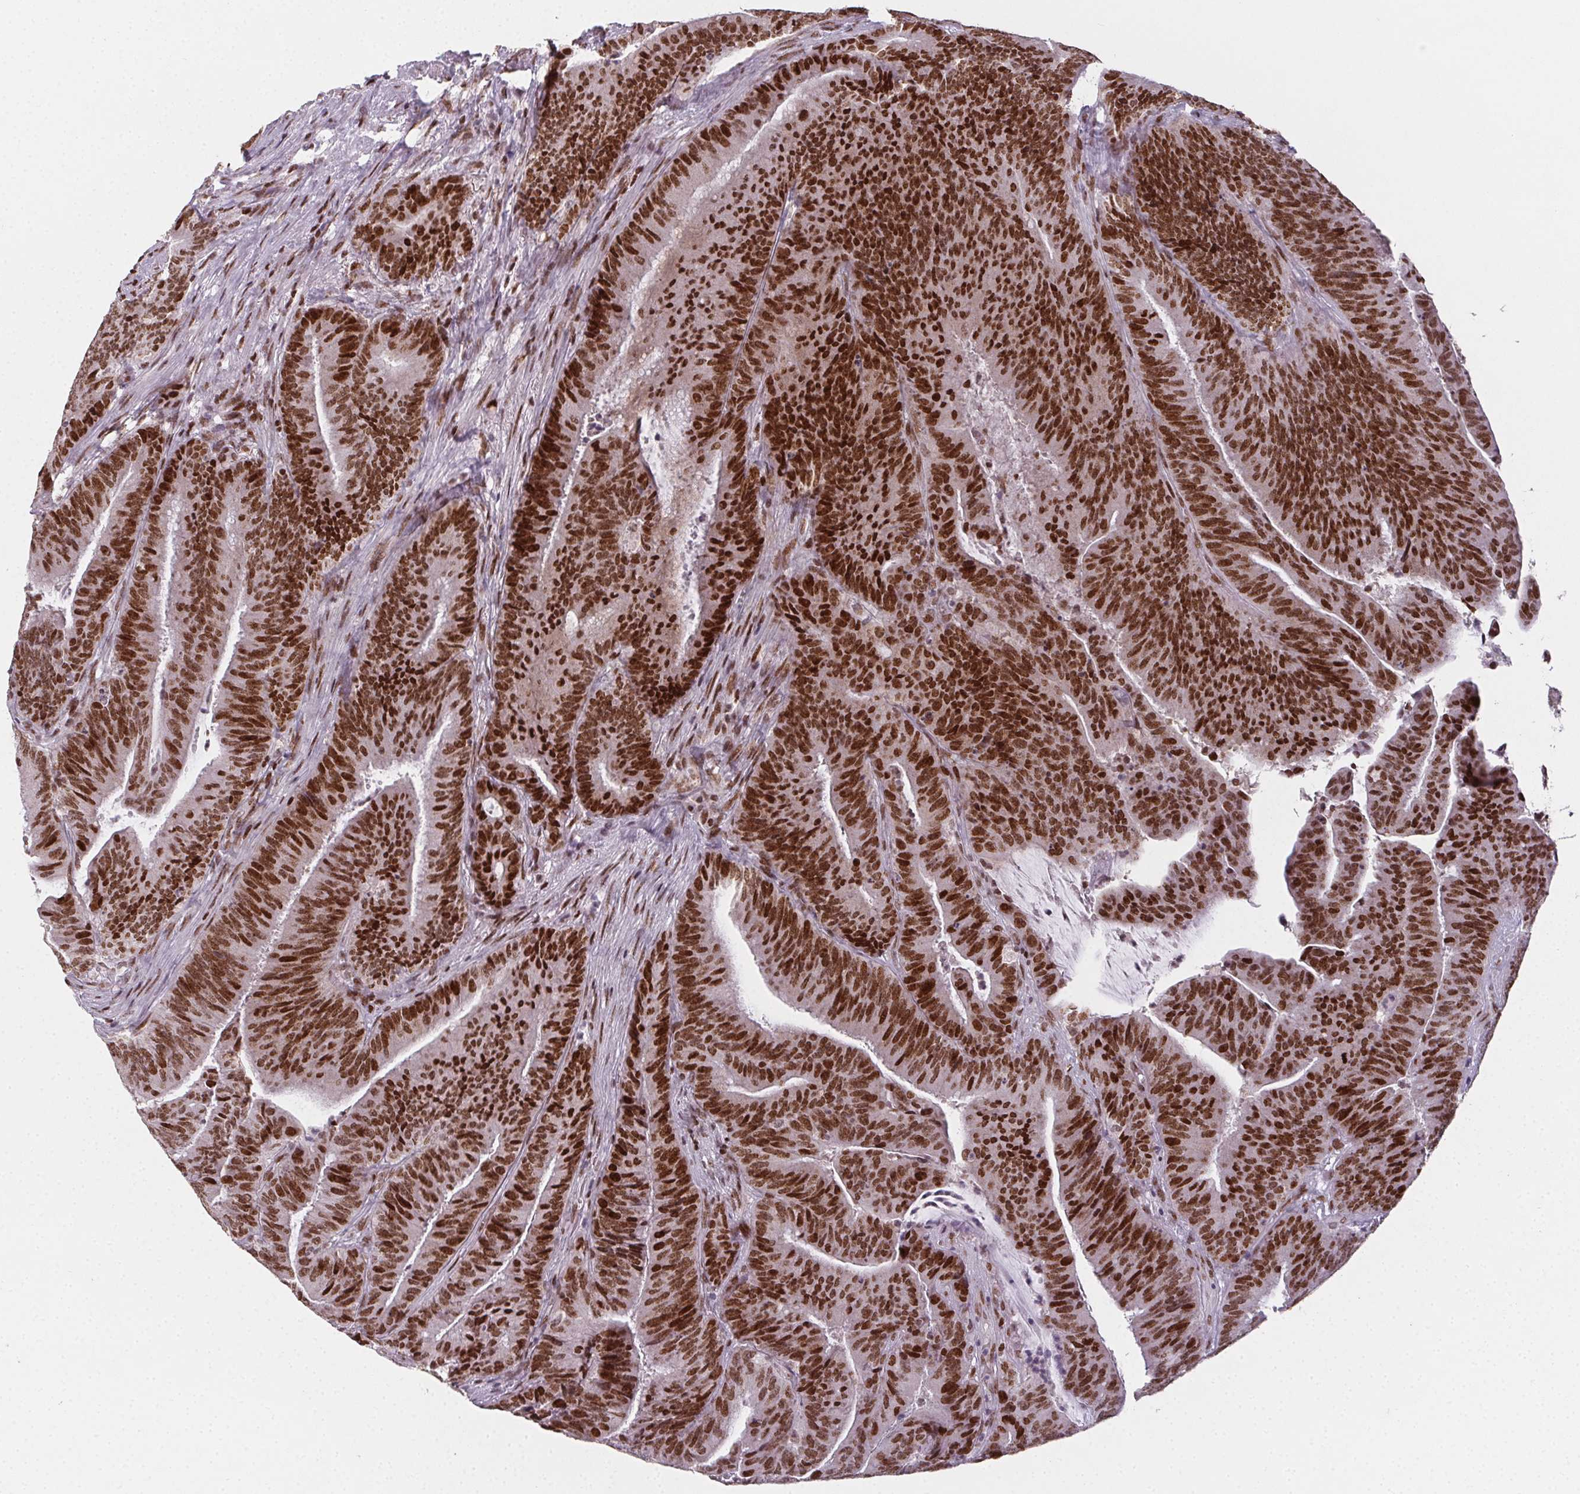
{"staining": {"intensity": "strong", "quantity": ">75%", "location": "nuclear"}, "tissue": "colorectal cancer", "cell_type": "Tumor cells", "image_type": "cancer", "snomed": [{"axis": "morphology", "description": "Adenocarcinoma, NOS"}, {"axis": "topography", "description": "Colon"}], "caption": "The photomicrograph exhibits staining of colorectal cancer (adenocarcinoma), revealing strong nuclear protein expression (brown color) within tumor cells.", "gene": "KMT2A", "patient": {"sex": "female", "age": 78}}